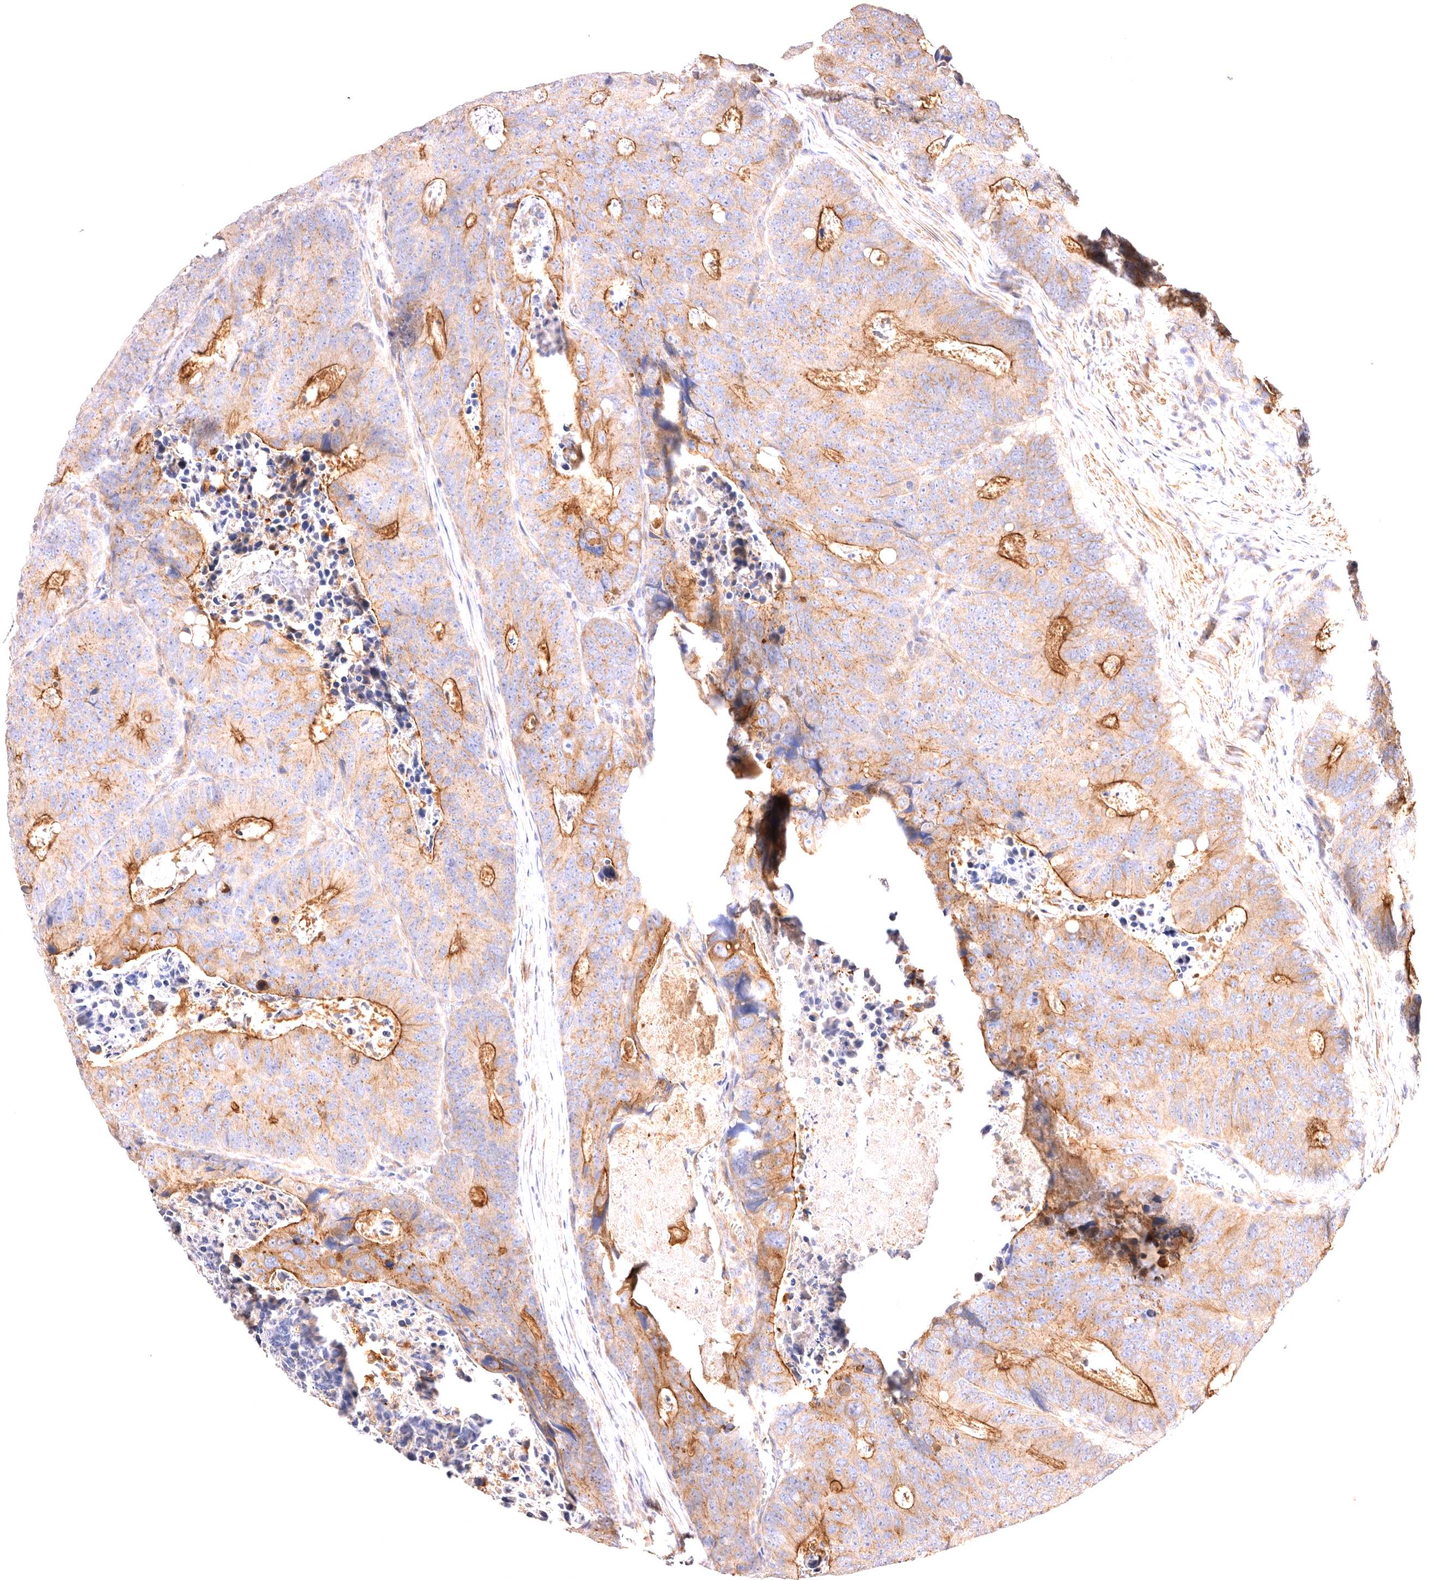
{"staining": {"intensity": "moderate", "quantity": "25%-75%", "location": "cytoplasmic/membranous"}, "tissue": "colorectal cancer", "cell_type": "Tumor cells", "image_type": "cancer", "snomed": [{"axis": "morphology", "description": "Adenocarcinoma, NOS"}, {"axis": "topography", "description": "Colon"}], "caption": "Immunohistochemical staining of colorectal adenocarcinoma demonstrates medium levels of moderate cytoplasmic/membranous protein staining in approximately 25%-75% of tumor cells.", "gene": "VPS45", "patient": {"sex": "male", "age": 87}}